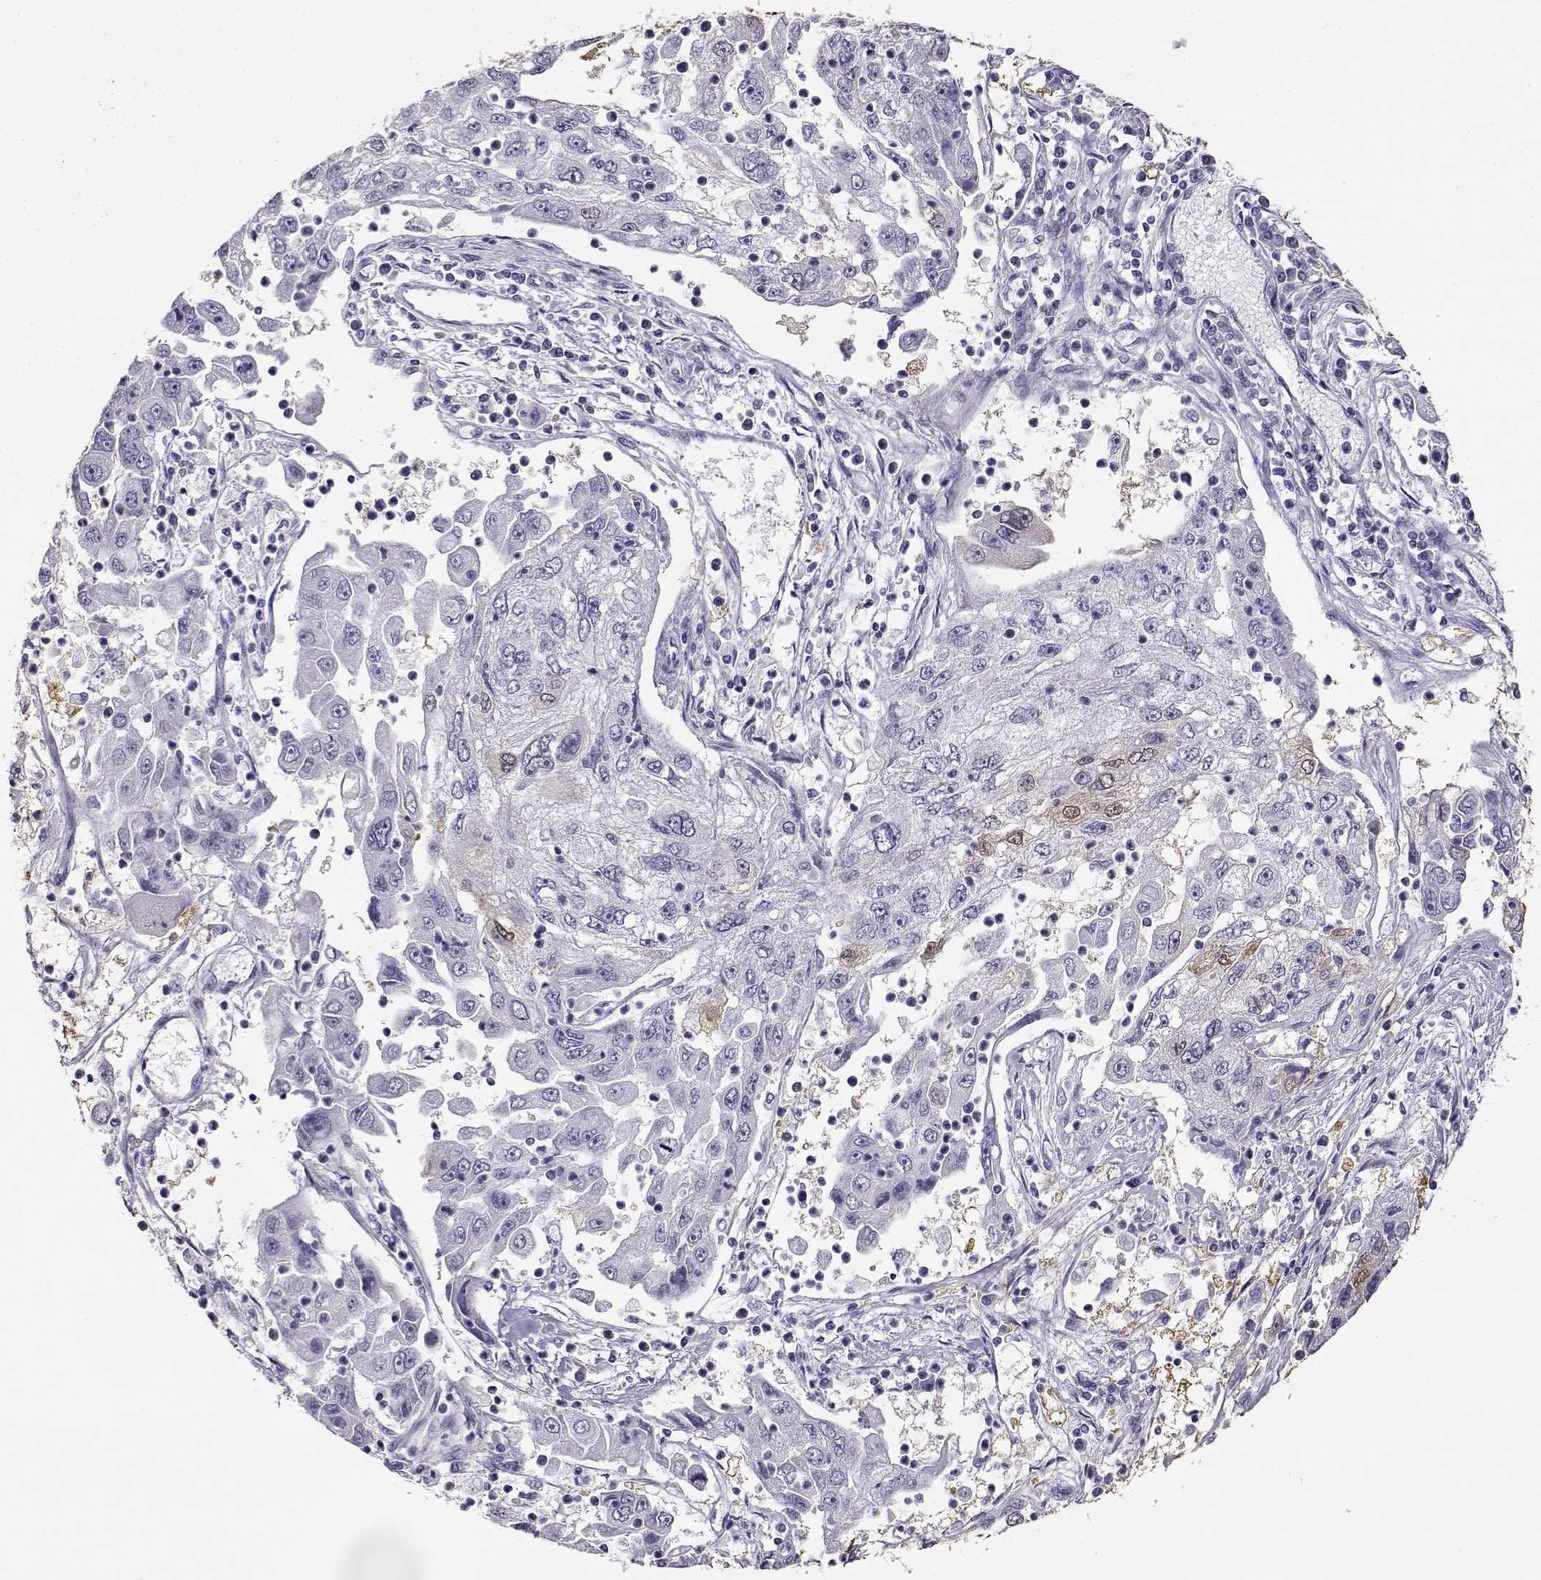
{"staining": {"intensity": "negative", "quantity": "none", "location": "none"}, "tissue": "cervical cancer", "cell_type": "Tumor cells", "image_type": "cancer", "snomed": [{"axis": "morphology", "description": "Squamous cell carcinoma, NOS"}, {"axis": "topography", "description": "Cervix"}], "caption": "Immunohistochemistry (IHC) micrograph of neoplastic tissue: squamous cell carcinoma (cervical) stained with DAB exhibits no significant protein positivity in tumor cells.", "gene": "CABS1", "patient": {"sex": "female", "age": 36}}